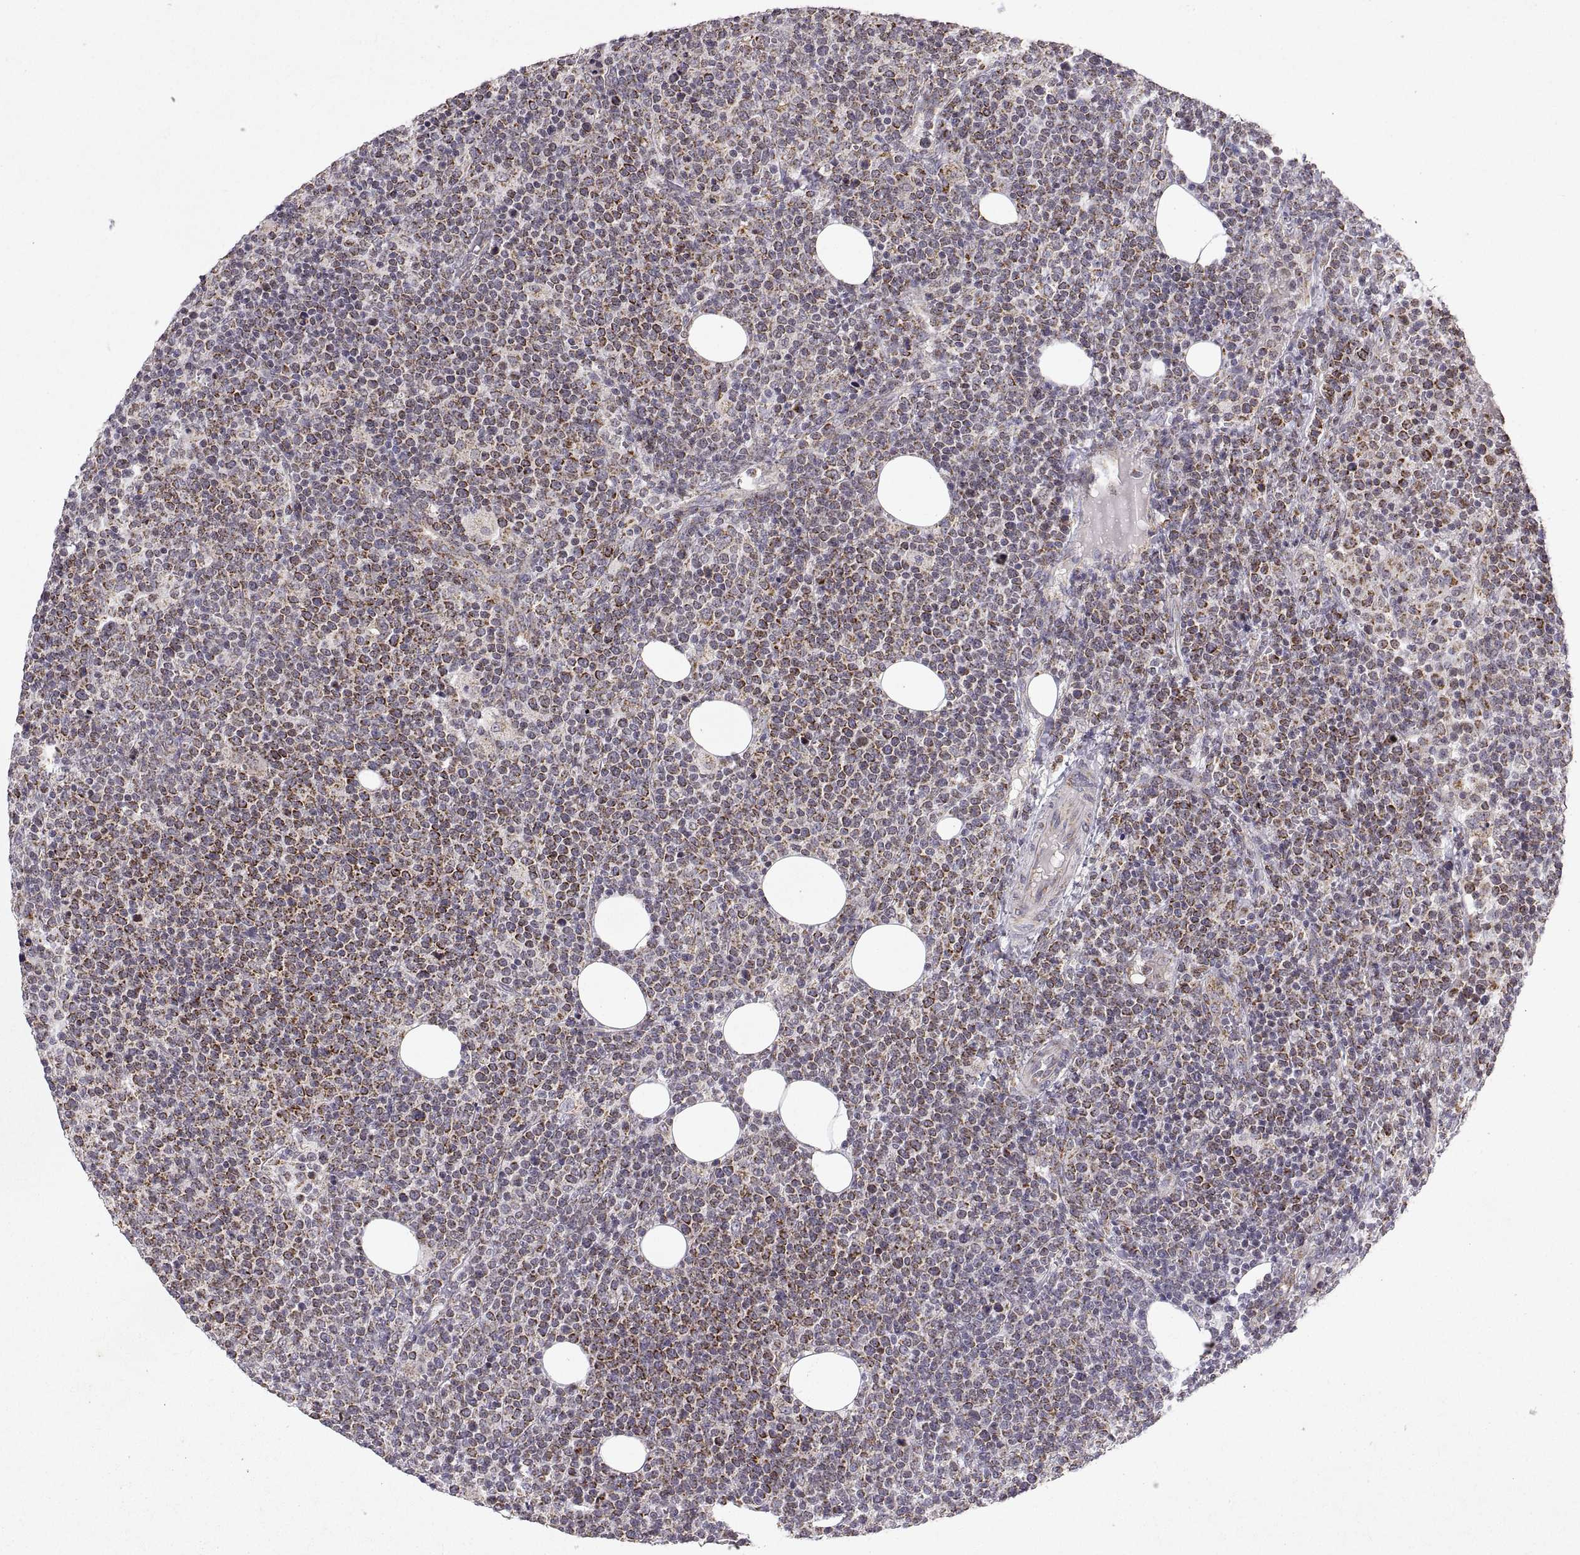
{"staining": {"intensity": "moderate", "quantity": "25%-75%", "location": "cytoplasmic/membranous"}, "tissue": "lymphoma", "cell_type": "Tumor cells", "image_type": "cancer", "snomed": [{"axis": "morphology", "description": "Malignant lymphoma, non-Hodgkin's type, High grade"}, {"axis": "topography", "description": "Lymph node"}], "caption": "DAB immunohistochemical staining of human high-grade malignant lymphoma, non-Hodgkin's type reveals moderate cytoplasmic/membranous protein positivity in approximately 25%-75% of tumor cells.", "gene": "MANBAL", "patient": {"sex": "male", "age": 61}}